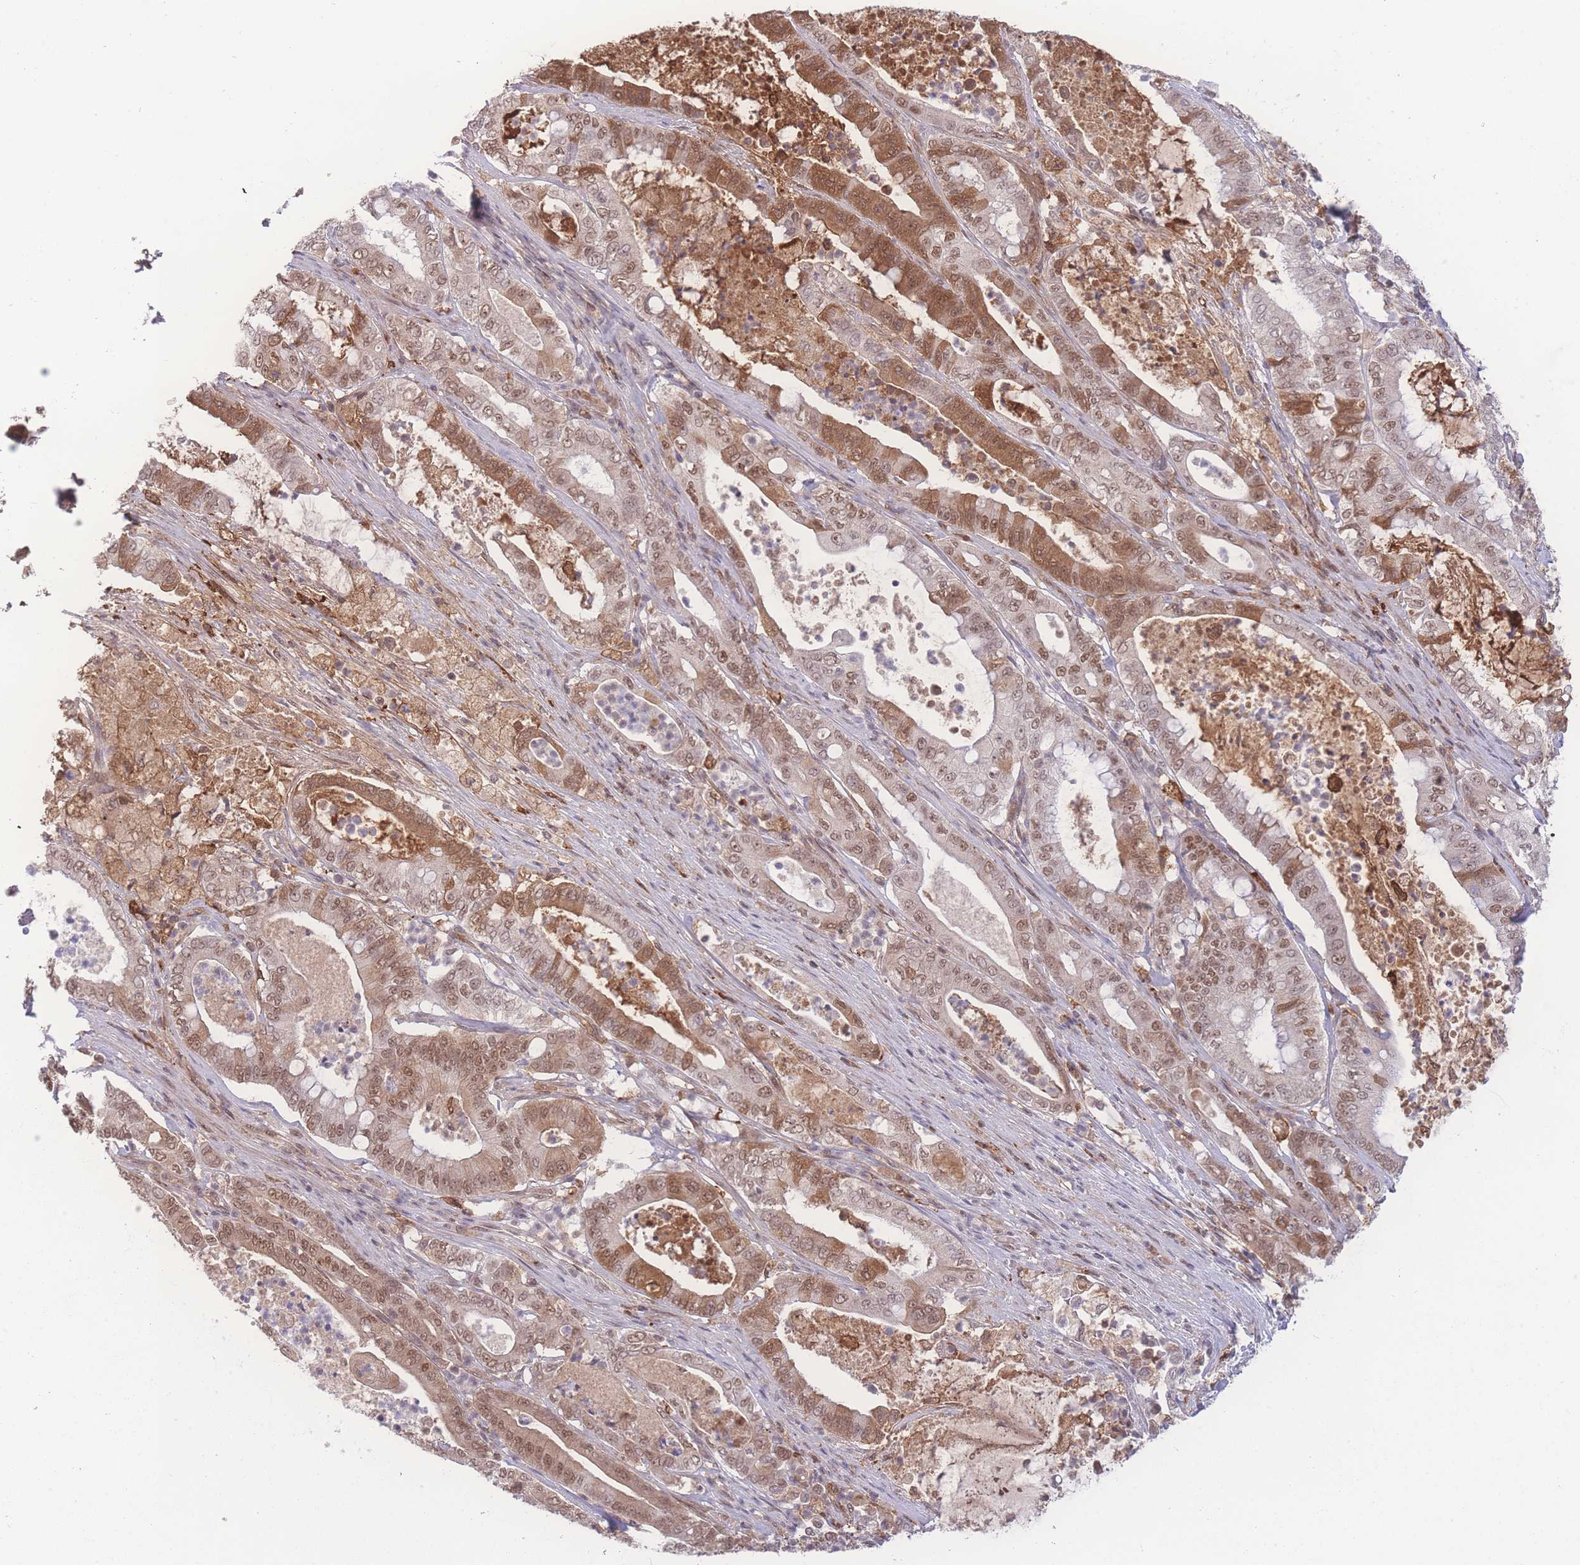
{"staining": {"intensity": "moderate", "quantity": ">75%", "location": "cytoplasmic/membranous,nuclear"}, "tissue": "pancreatic cancer", "cell_type": "Tumor cells", "image_type": "cancer", "snomed": [{"axis": "morphology", "description": "Adenocarcinoma, NOS"}, {"axis": "topography", "description": "Pancreas"}], "caption": "IHC of pancreatic cancer demonstrates medium levels of moderate cytoplasmic/membranous and nuclear expression in approximately >75% of tumor cells. The protein of interest is shown in brown color, while the nuclei are stained blue.", "gene": "RAVER1", "patient": {"sex": "male", "age": 71}}